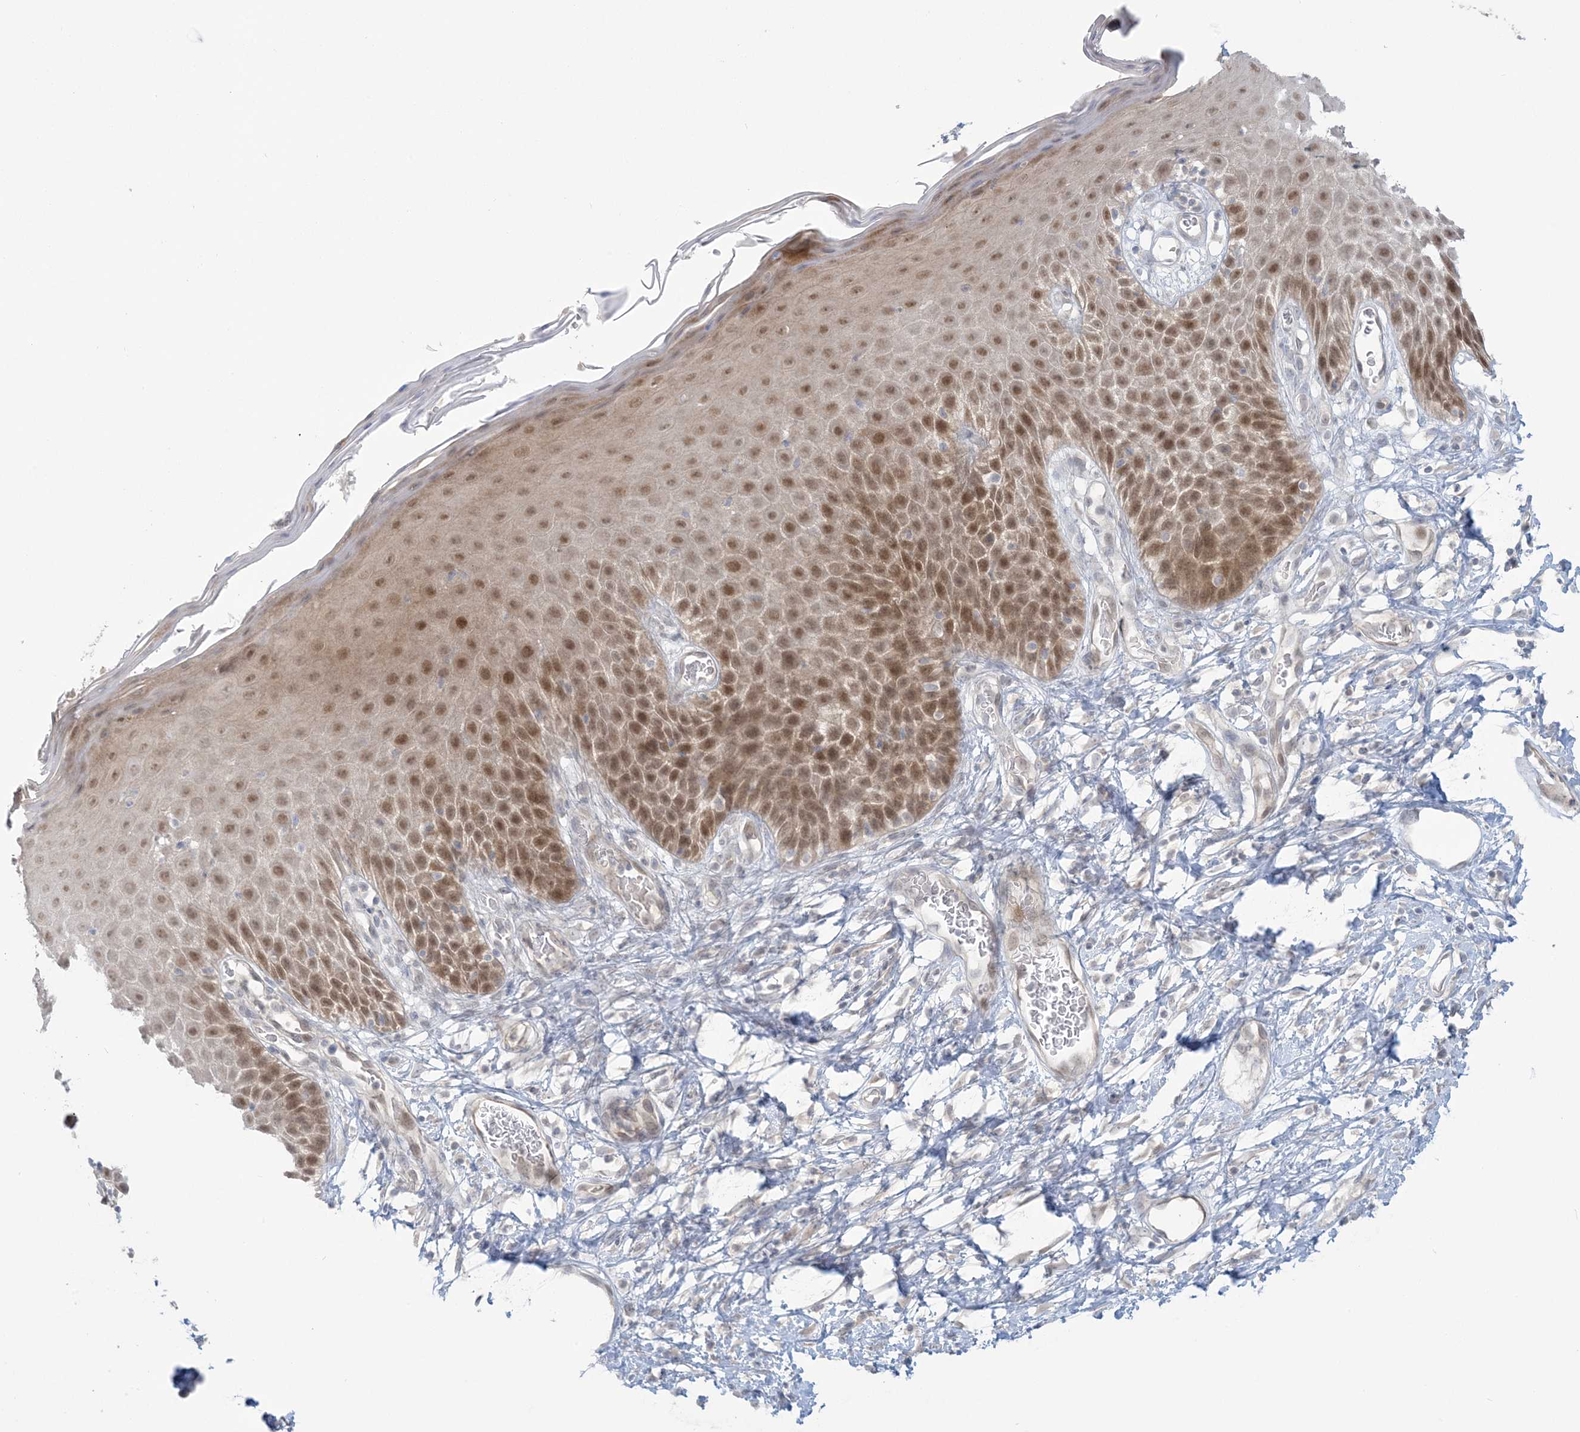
{"staining": {"intensity": "moderate", "quantity": "25%-75%", "location": "cytoplasmic/membranous,nuclear"}, "tissue": "skin", "cell_type": "Epidermal cells", "image_type": "normal", "snomed": [{"axis": "morphology", "description": "Normal tissue, NOS"}, {"axis": "topography", "description": "Vulva"}], "caption": "Epidermal cells show medium levels of moderate cytoplasmic/membranous,nuclear staining in about 25%-75% of cells in normal skin. The staining was performed using DAB (3,3'-diaminobenzidine), with brown indicating positive protein expression. Nuclei are stained blue with hematoxylin.", "gene": "NRBP2", "patient": {"sex": "female", "age": 68}}